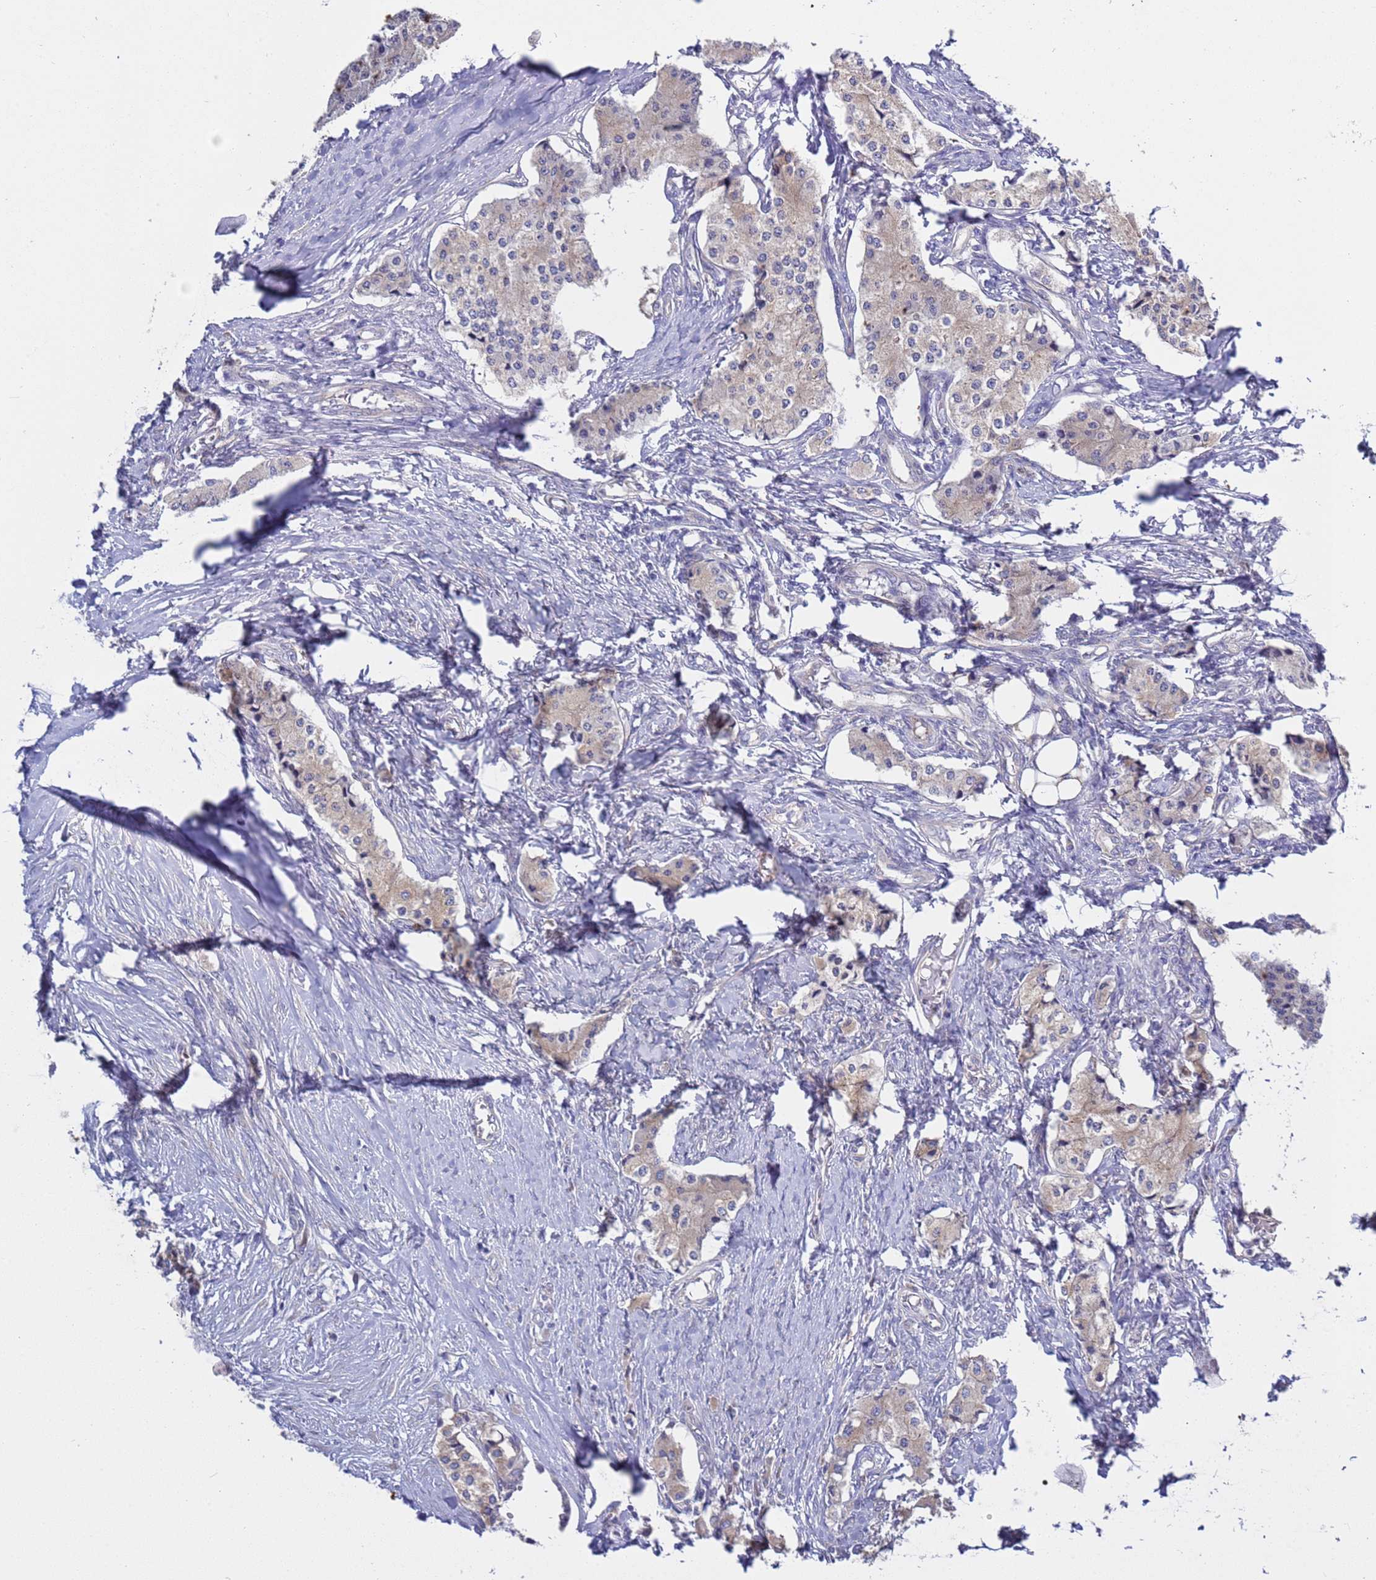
{"staining": {"intensity": "weak", "quantity": "<25%", "location": "cytoplasmic/membranous"}, "tissue": "carcinoid", "cell_type": "Tumor cells", "image_type": "cancer", "snomed": [{"axis": "morphology", "description": "Carcinoid, malignant, NOS"}, {"axis": "topography", "description": "Colon"}], "caption": "Carcinoid was stained to show a protein in brown. There is no significant staining in tumor cells.", "gene": "RC3H2", "patient": {"sex": "female", "age": 52}}